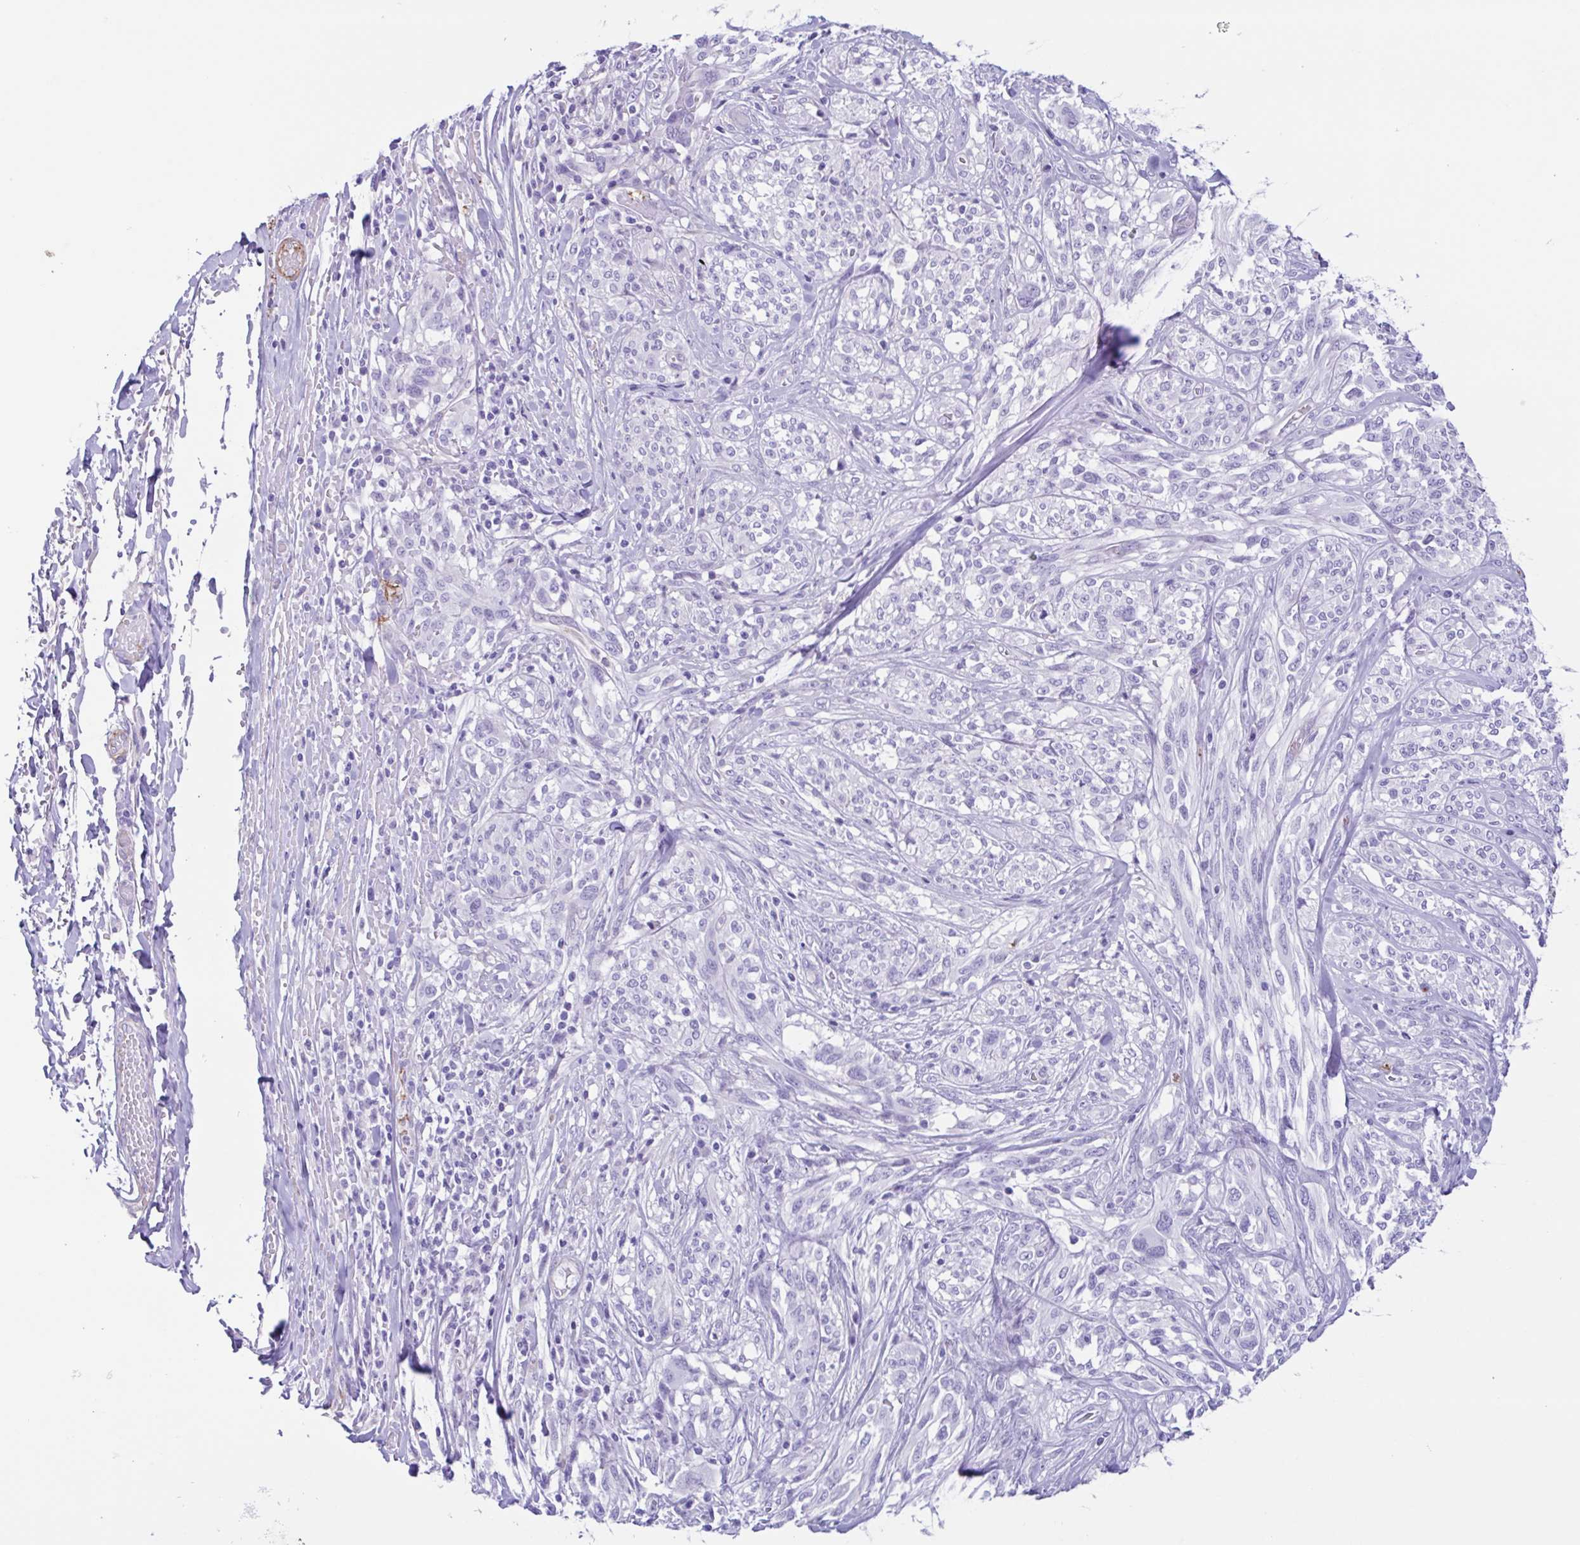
{"staining": {"intensity": "negative", "quantity": "none", "location": "none"}, "tissue": "melanoma", "cell_type": "Tumor cells", "image_type": "cancer", "snomed": [{"axis": "morphology", "description": "Malignant melanoma, NOS"}, {"axis": "topography", "description": "Skin"}], "caption": "Tumor cells show no significant protein expression in melanoma.", "gene": "CYP11B1", "patient": {"sex": "female", "age": 91}}